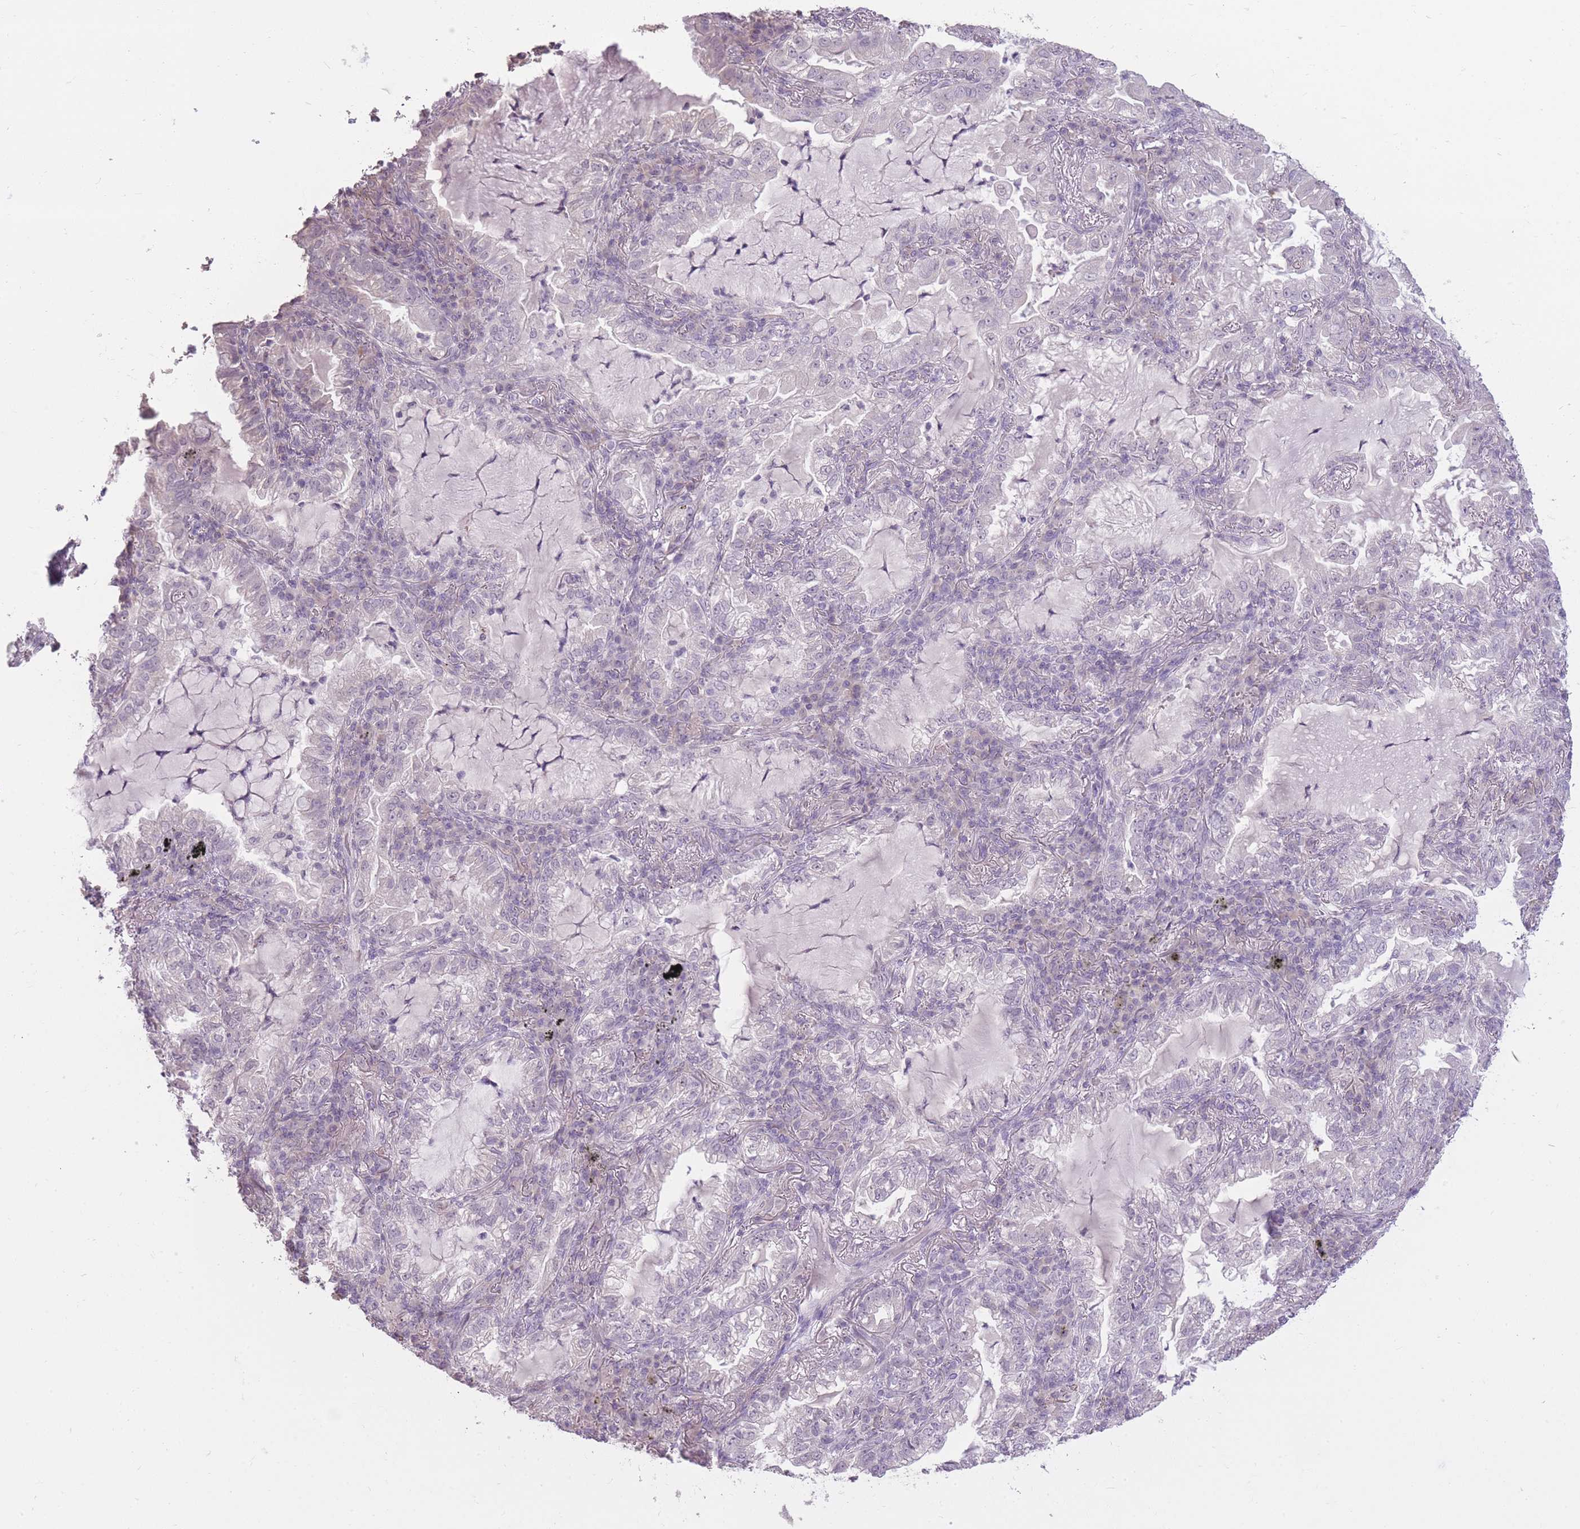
{"staining": {"intensity": "negative", "quantity": "none", "location": "none"}, "tissue": "lung cancer", "cell_type": "Tumor cells", "image_type": "cancer", "snomed": [{"axis": "morphology", "description": "Adenocarcinoma, NOS"}, {"axis": "topography", "description": "Lung"}], "caption": "This is a photomicrograph of immunohistochemistry staining of lung adenocarcinoma, which shows no staining in tumor cells.", "gene": "ZBTB24", "patient": {"sex": "female", "age": 73}}